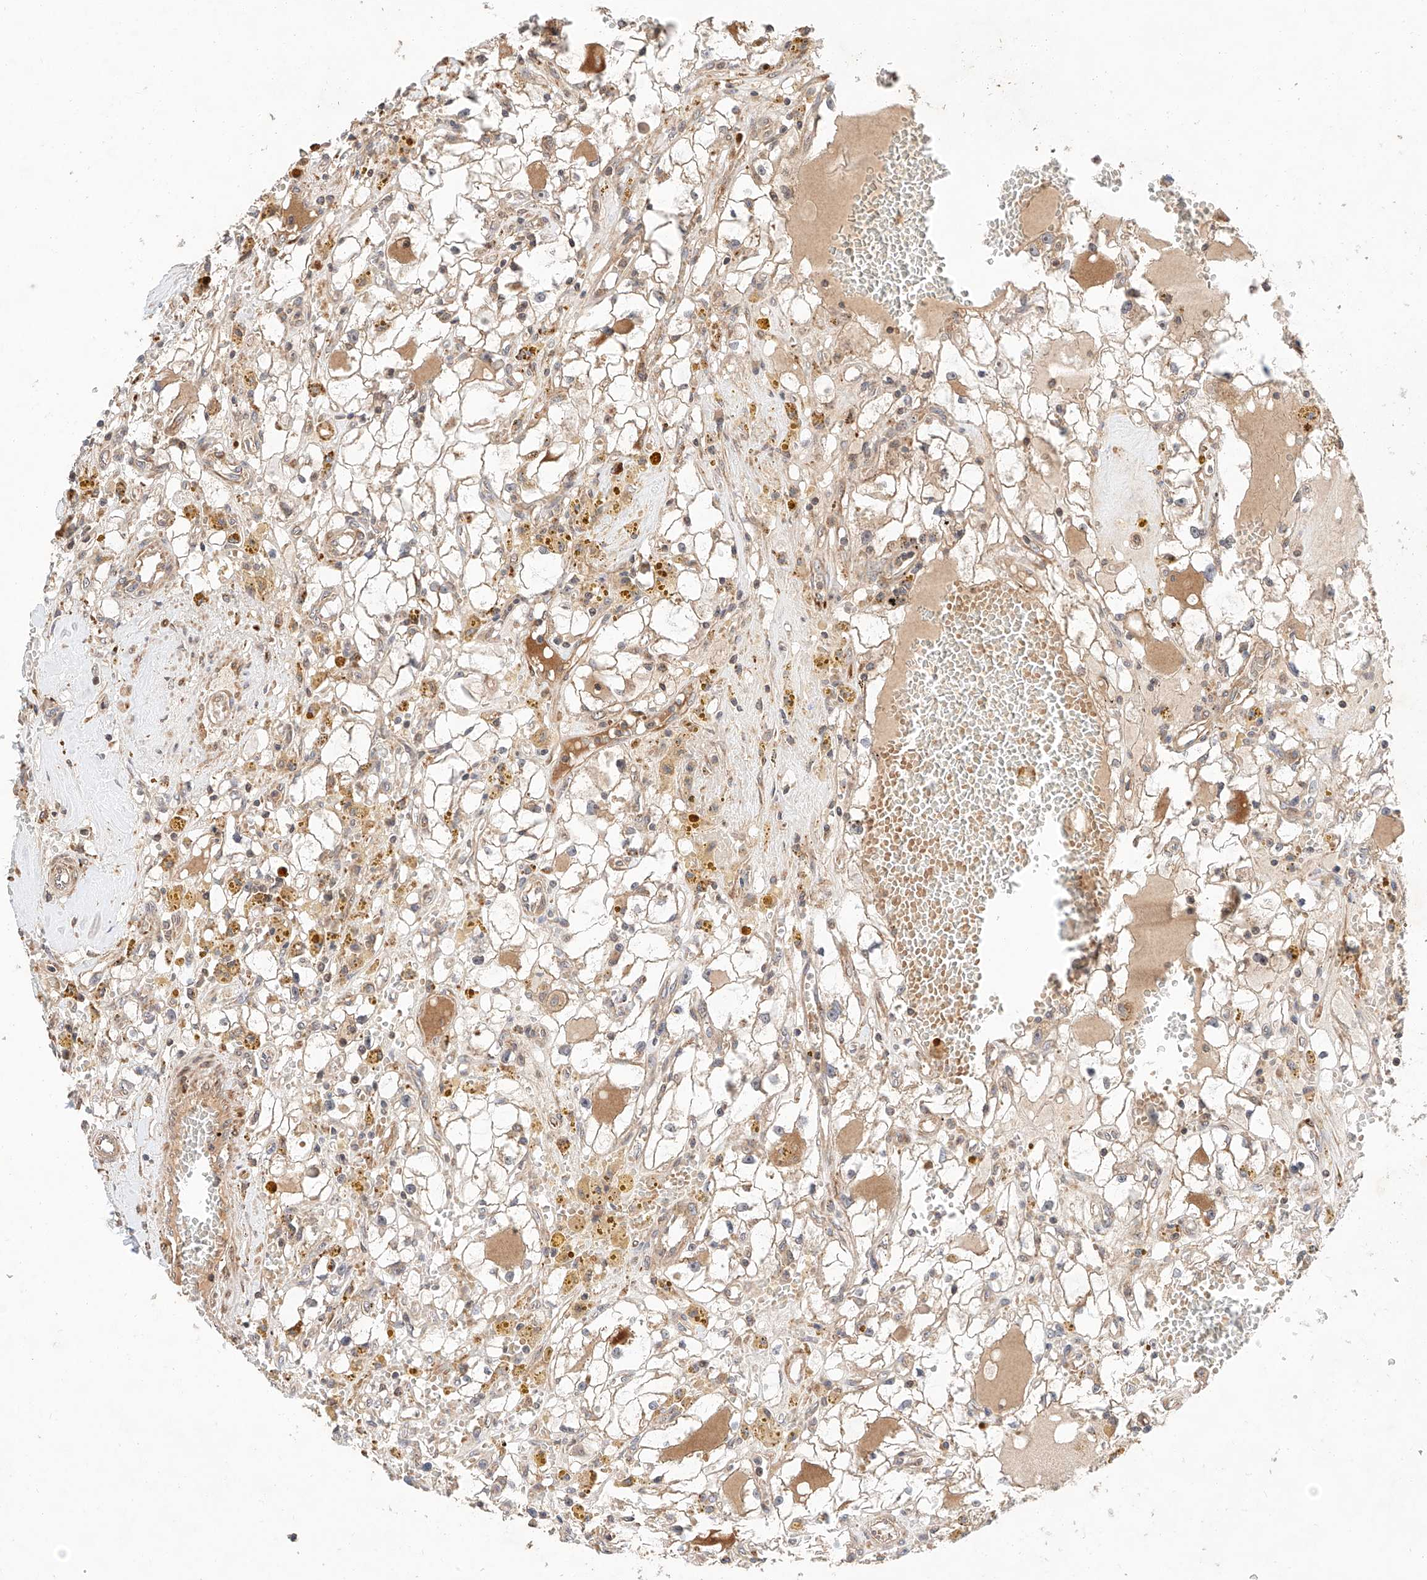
{"staining": {"intensity": "weak", "quantity": "25%-75%", "location": "cytoplasmic/membranous"}, "tissue": "renal cancer", "cell_type": "Tumor cells", "image_type": "cancer", "snomed": [{"axis": "morphology", "description": "Adenocarcinoma, NOS"}, {"axis": "topography", "description": "Kidney"}], "caption": "IHC photomicrograph of renal cancer (adenocarcinoma) stained for a protein (brown), which displays low levels of weak cytoplasmic/membranous staining in approximately 25%-75% of tumor cells.", "gene": "RAB23", "patient": {"sex": "male", "age": 56}}